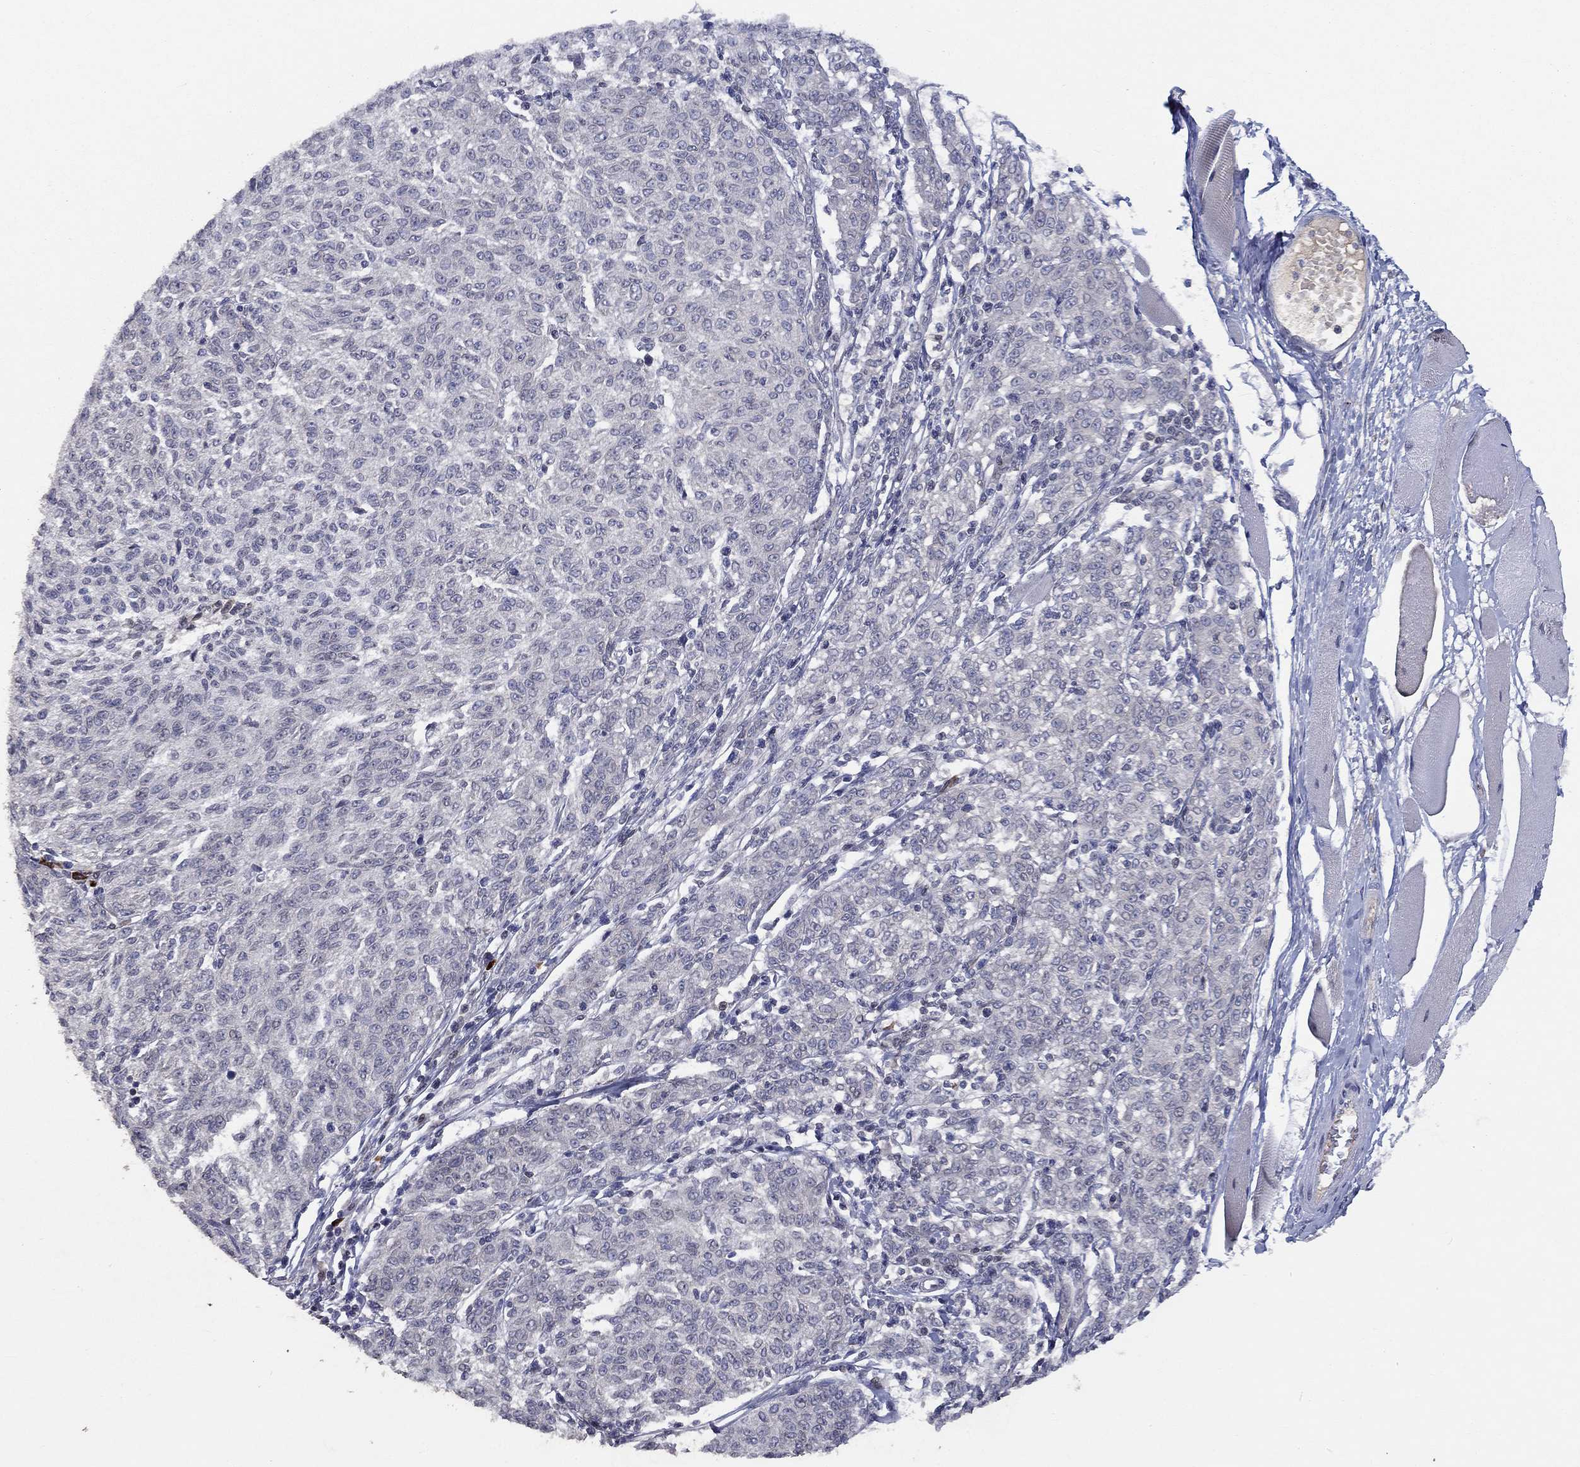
{"staining": {"intensity": "negative", "quantity": "none", "location": "none"}, "tissue": "melanoma", "cell_type": "Tumor cells", "image_type": "cancer", "snomed": [{"axis": "morphology", "description": "Malignant melanoma, NOS"}, {"axis": "topography", "description": "Skin"}], "caption": "DAB immunohistochemical staining of human melanoma displays no significant positivity in tumor cells. Nuclei are stained in blue.", "gene": "CETN3", "patient": {"sex": "female", "age": 72}}